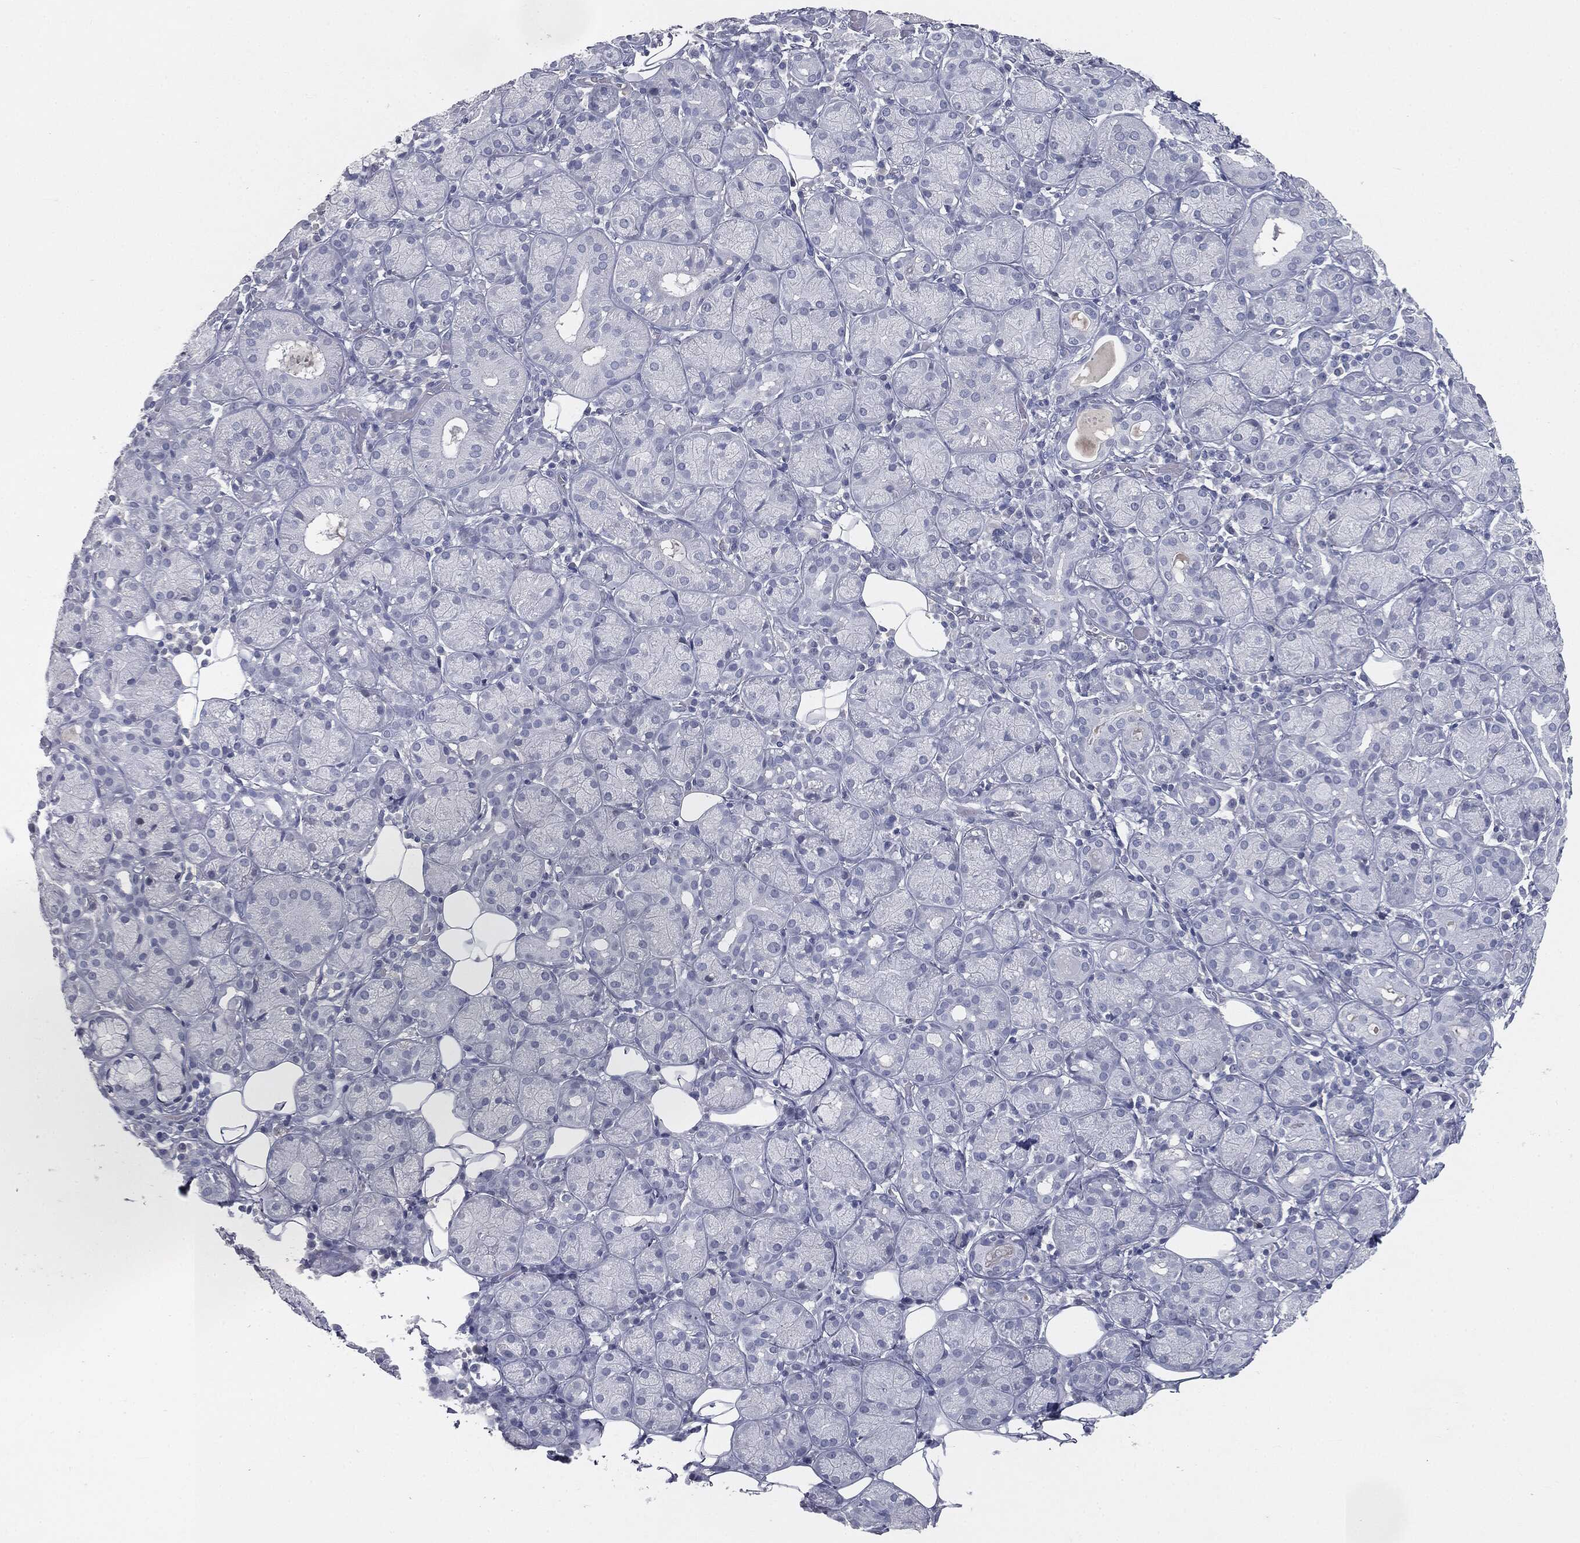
{"staining": {"intensity": "negative", "quantity": "none", "location": "none"}, "tissue": "salivary gland", "cell_type": "Glandular cells", "image_type": "normal", "snomed": [{"axis": "morphology", "description": "Normal tissue, NOS"}, {"axis": "topography", "description": "Salivary gland"}], "caption": "A photomicrograph of salivary gland stained for a protein exhibits no brown staining in glandular cells. (DAB immunohistochemistry (IHC), high magnification).", "gene": "PRAME", "patient": {"sex": "male", "age": 71}}